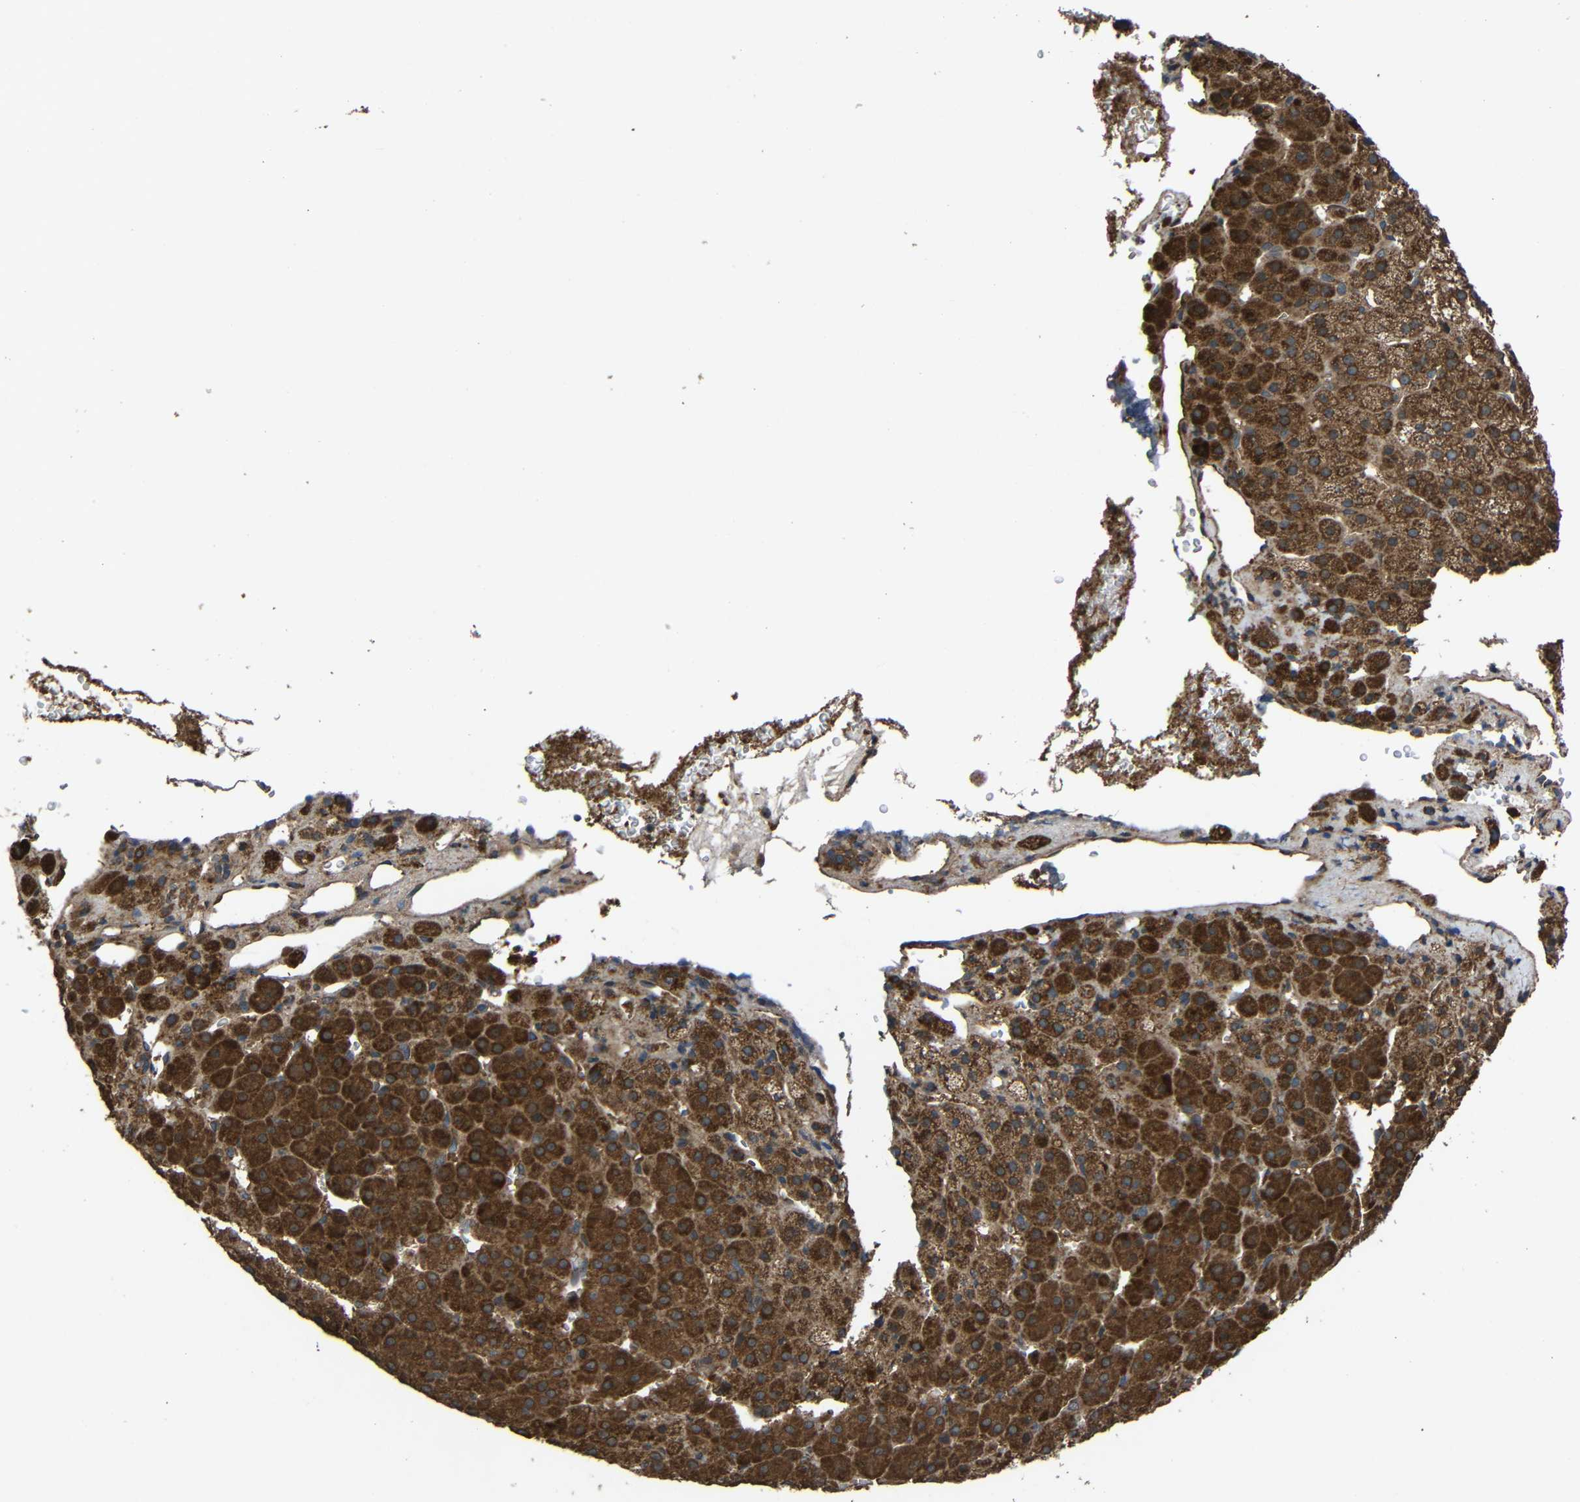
{"staining": {"intensity": "strong", "quantity": ">75%", "location": "cytoplasmic/membranous"}, "tissue": "adrenal gland", "cell_type": "Glandular cells", "image_type": "normal", "snomed": [{"axis": "morphology", "description": "Normal tissue, NOS"}, {"axis": "topography", "description": "Adrenal gland"}], "caption": "An image of adrenal gland stained for a protein demonstrates strong cytoplasmic/membranous brown staining in glandular cells. (DAB IHC, brown staining for protein, blue staining for nuclei).", "gene": "C1GALT1", "patient": {"sex": "female", "age": 57}}